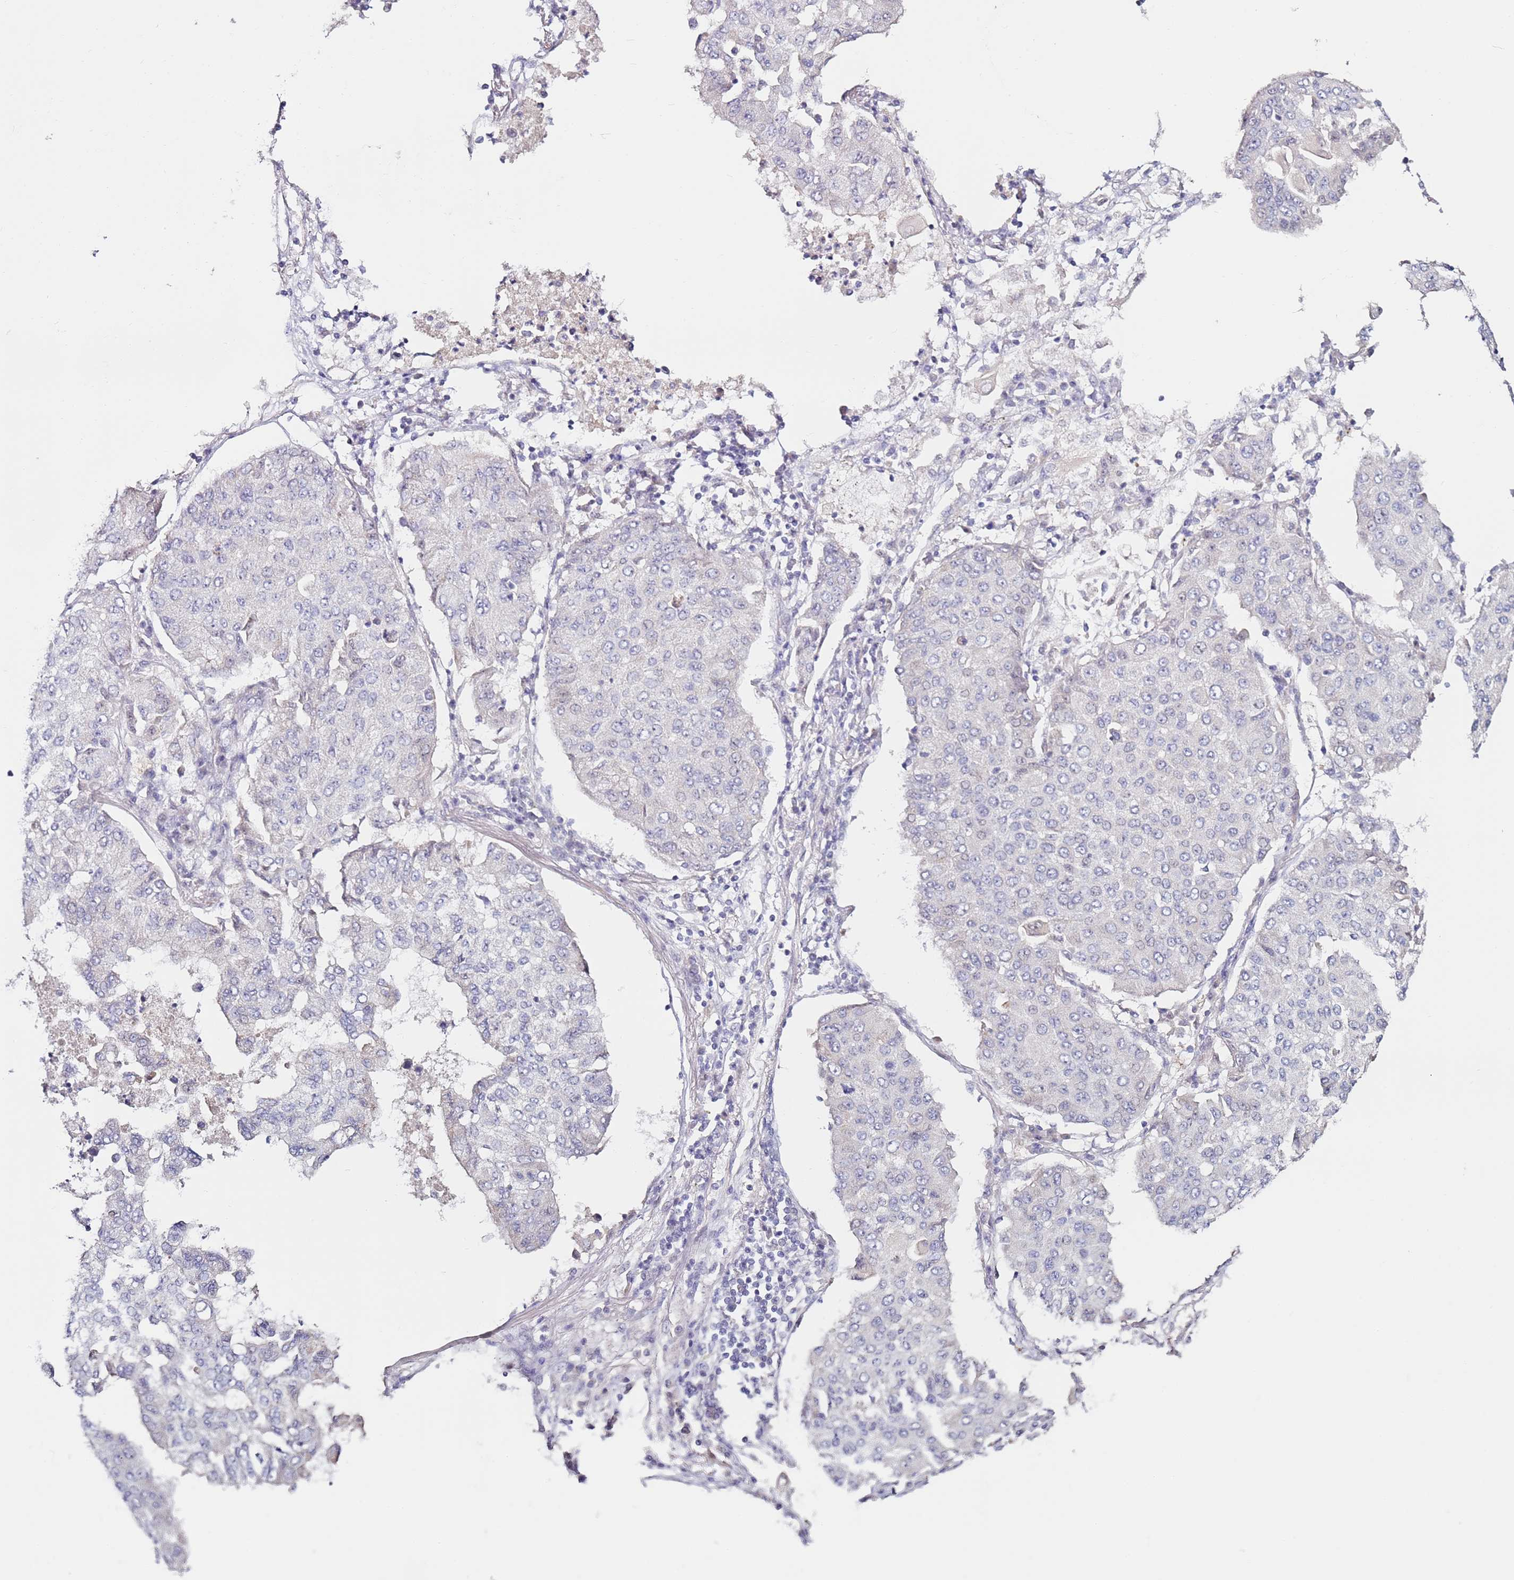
{"staining": {"intensity": "negative", "quantity": "none", "location": "none"}, "tissue": "lung cancer", "cell_type": "Tumor cells", "image_type": "cancer", "snomed": [{"axis": "morphology", "description": "Squamous cell carcinoma, NOS"}, {"axis": "topography", "description": "Lung"}], "caption": "Immunohistochemistry of human lung squamous cell carcinoma exhibits no expression in tumor cells.", "gene": "RARS2", "patient": {"sex": "male", "age": 74}}